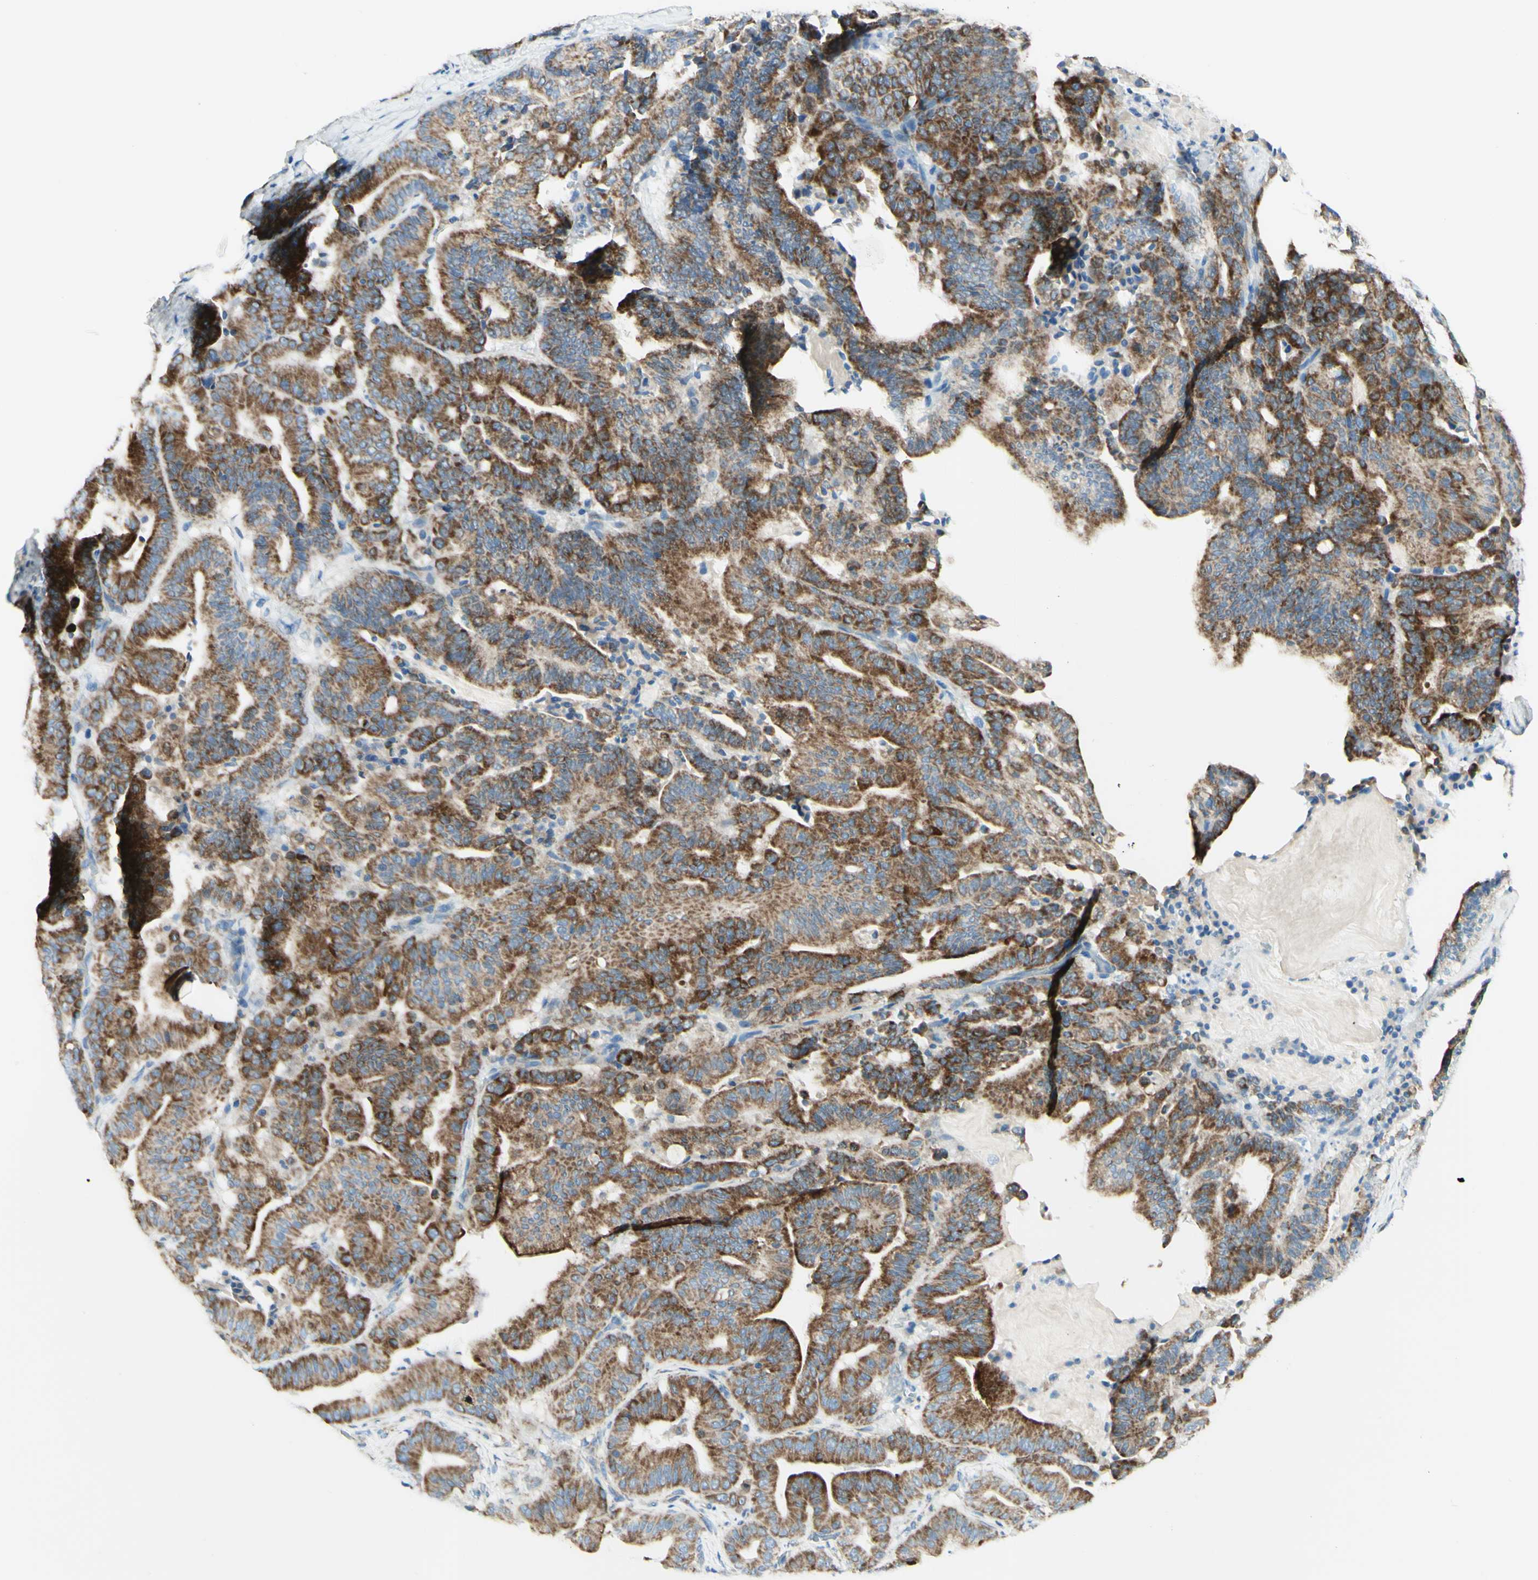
{"staining": {"intensity": "strong", "quantity": ">75%", "location": "cytoplasmic/membranous"}, "tissue": "pancreatic cancer", "cell_type": "Tumor cells", "image_type": "cancer", "snomed": [{"axis": "morphology", "description": "Adenocarcinoma, NOS"}, {"axis": "topography", "description": "Pancreas"}], "caption": "IHC photomicrograph of human pancreatic cancer (adenocarcinoma) stained for a protein (brown), which displays high levels of strong cytoplasmic/membranous positivity in approximately >75% of tumor cells.", "gene": "ARMC10", "patient": {"sex": "male", "age": 63}}